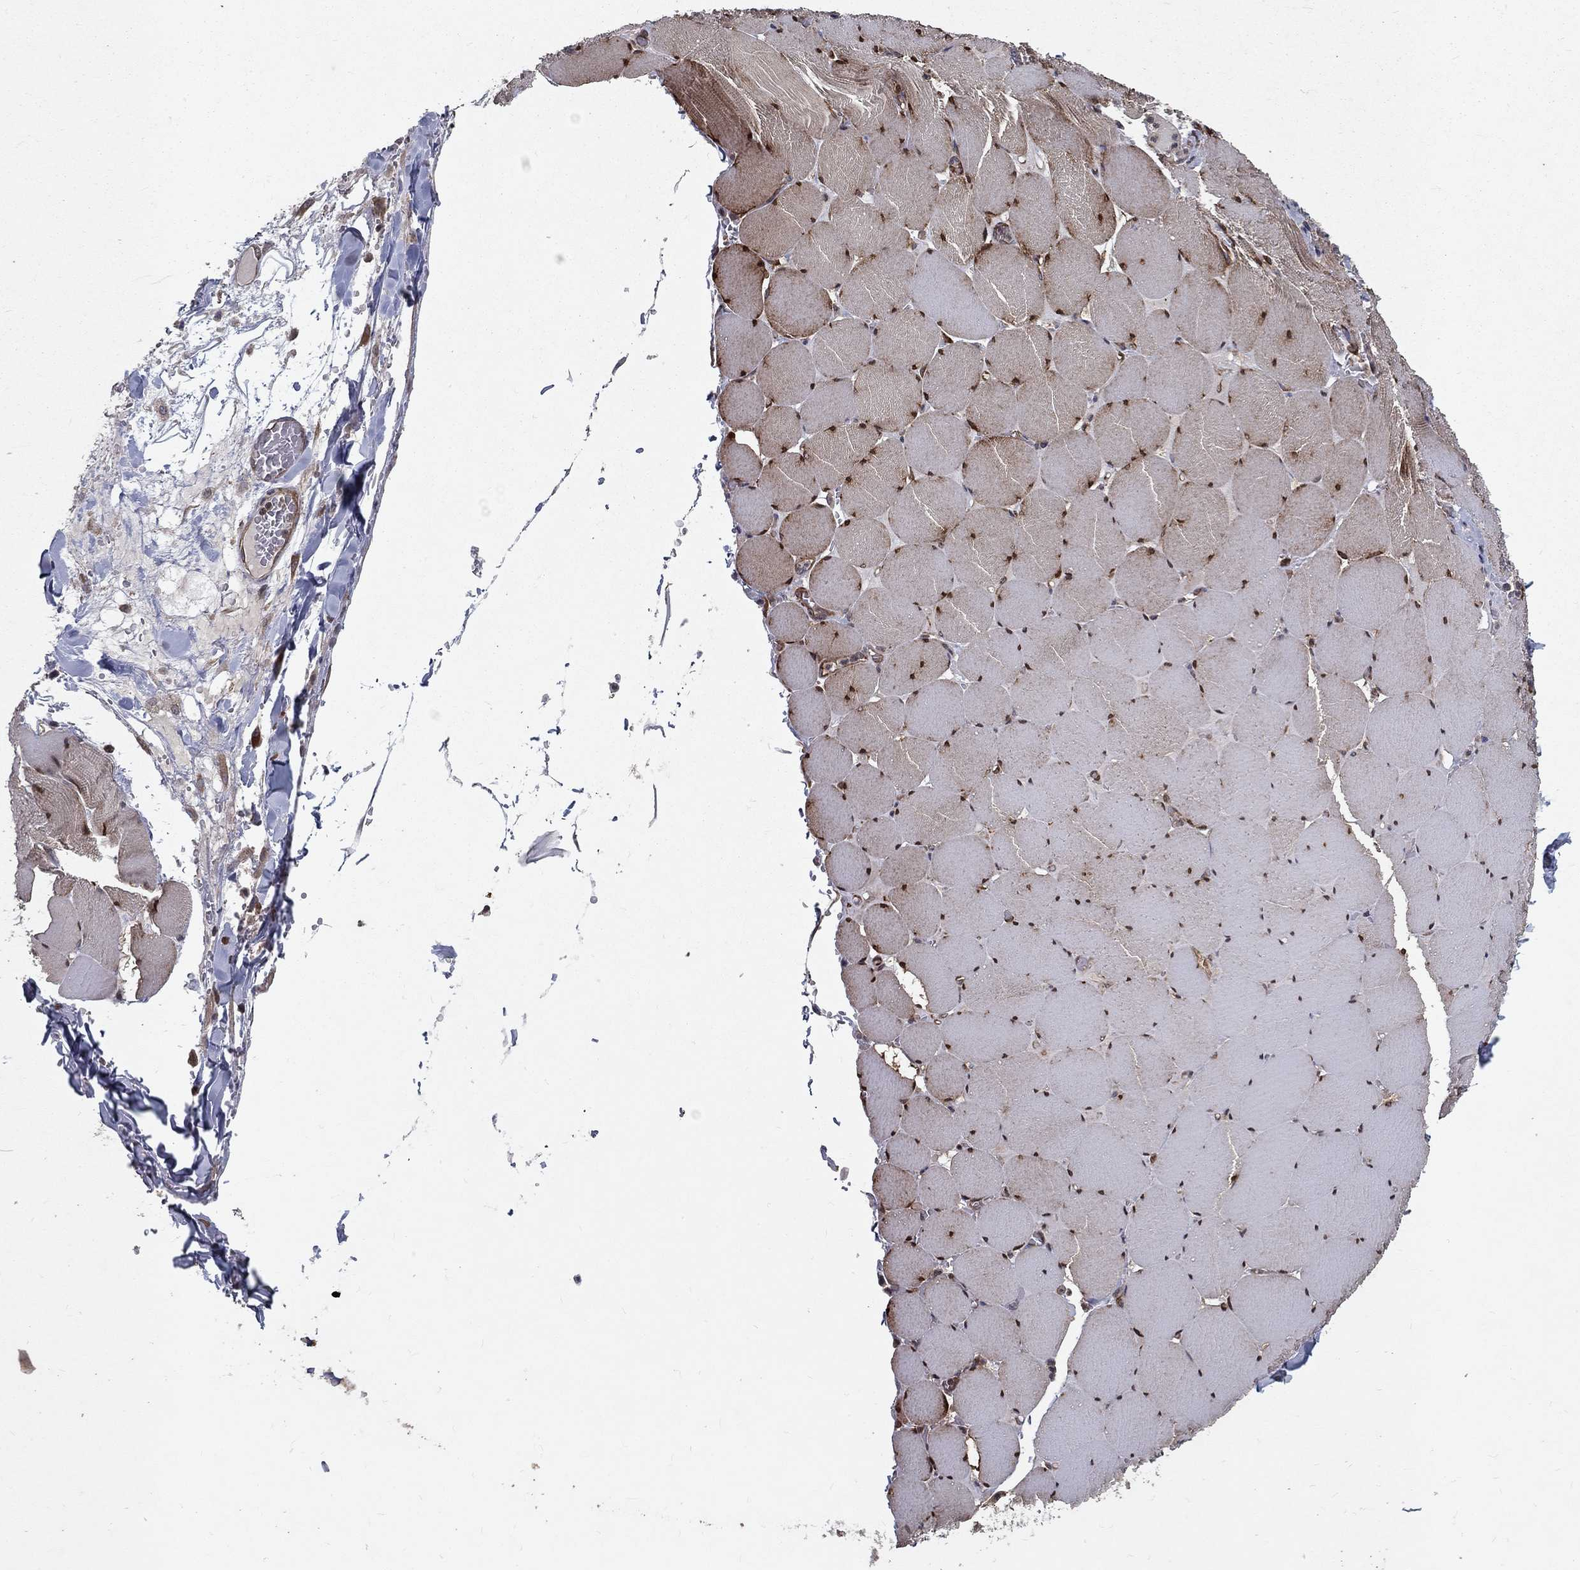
{"staining": {"intensity": "moderate", "quantity": "25%-75%", "location": "cytoplasmic/membranous,nuclear"}, "tissue": "skeletal muscle", "cell_type": "Myocytes", "image_type": "normal", "snomed": [{"axis": "morphology", "description": "Normal tissue, NOS"}, {"axis": "morphology", "description": "Malignant melanoma, Metastatic site"}, {"axis": "topography", "description": "Skeletal muscle"}], "caption": "High-magnification brightfield microscopy of benign skeletal muscle stained with DAB (brown) and counterstained with hematoxylin (blue). myocytes exhibit moderate cytoplasmic/membranous,nuclear expression is present in about25%-75% of cells. The staining was performed using DAB (3,3'-diaminobenzidine), with brown indicating positive protein expression. Nuclei are stained blue with hematoxylin.", "gene": "CERS2", "patient": {"sex": "male", "age": 50}}